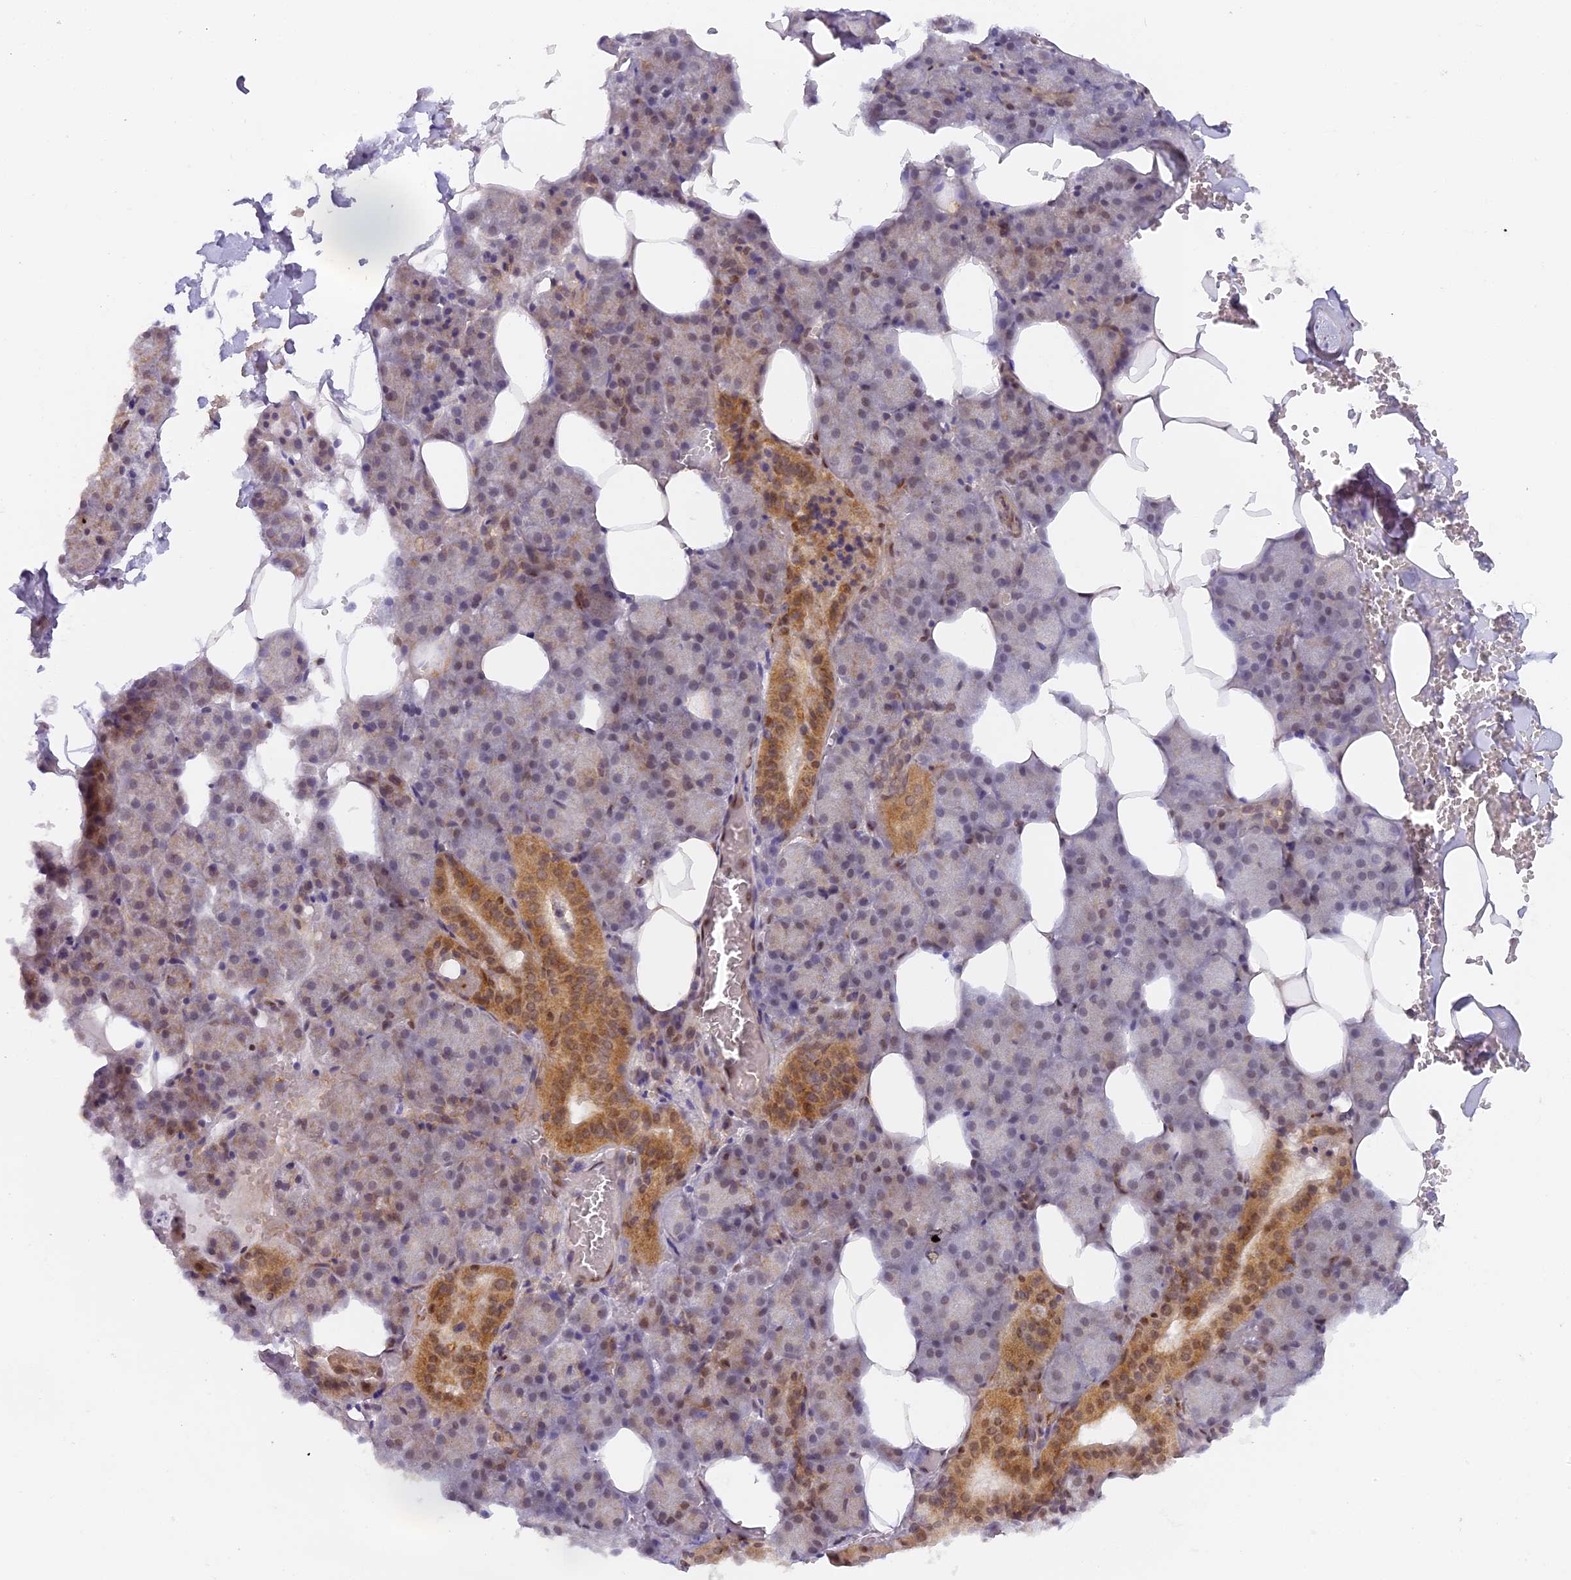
{"staining": {"intensity": "moderate", "quantity": "25%-75%", "location": "cytoplasmic/membranous,nuclear"}, "tissue": "salivary gland", "cell_type": "Glandular cells", "image_type": "normal", "snomed": [{"axis": "morphology", "description": "Normal tissue, NOS"}, {"axis": "topography", "description": "Salivary gland"}], "caption": "IHC image of benign salivary gland stained for a protein (brown), which reveals medium levels of moderate cytoplasmic/membranous,nuclear expression in approximately 25%-75% of glandular cells.", "gene": "MYBL2", "patient": {"sex": "male", "age": 62}}